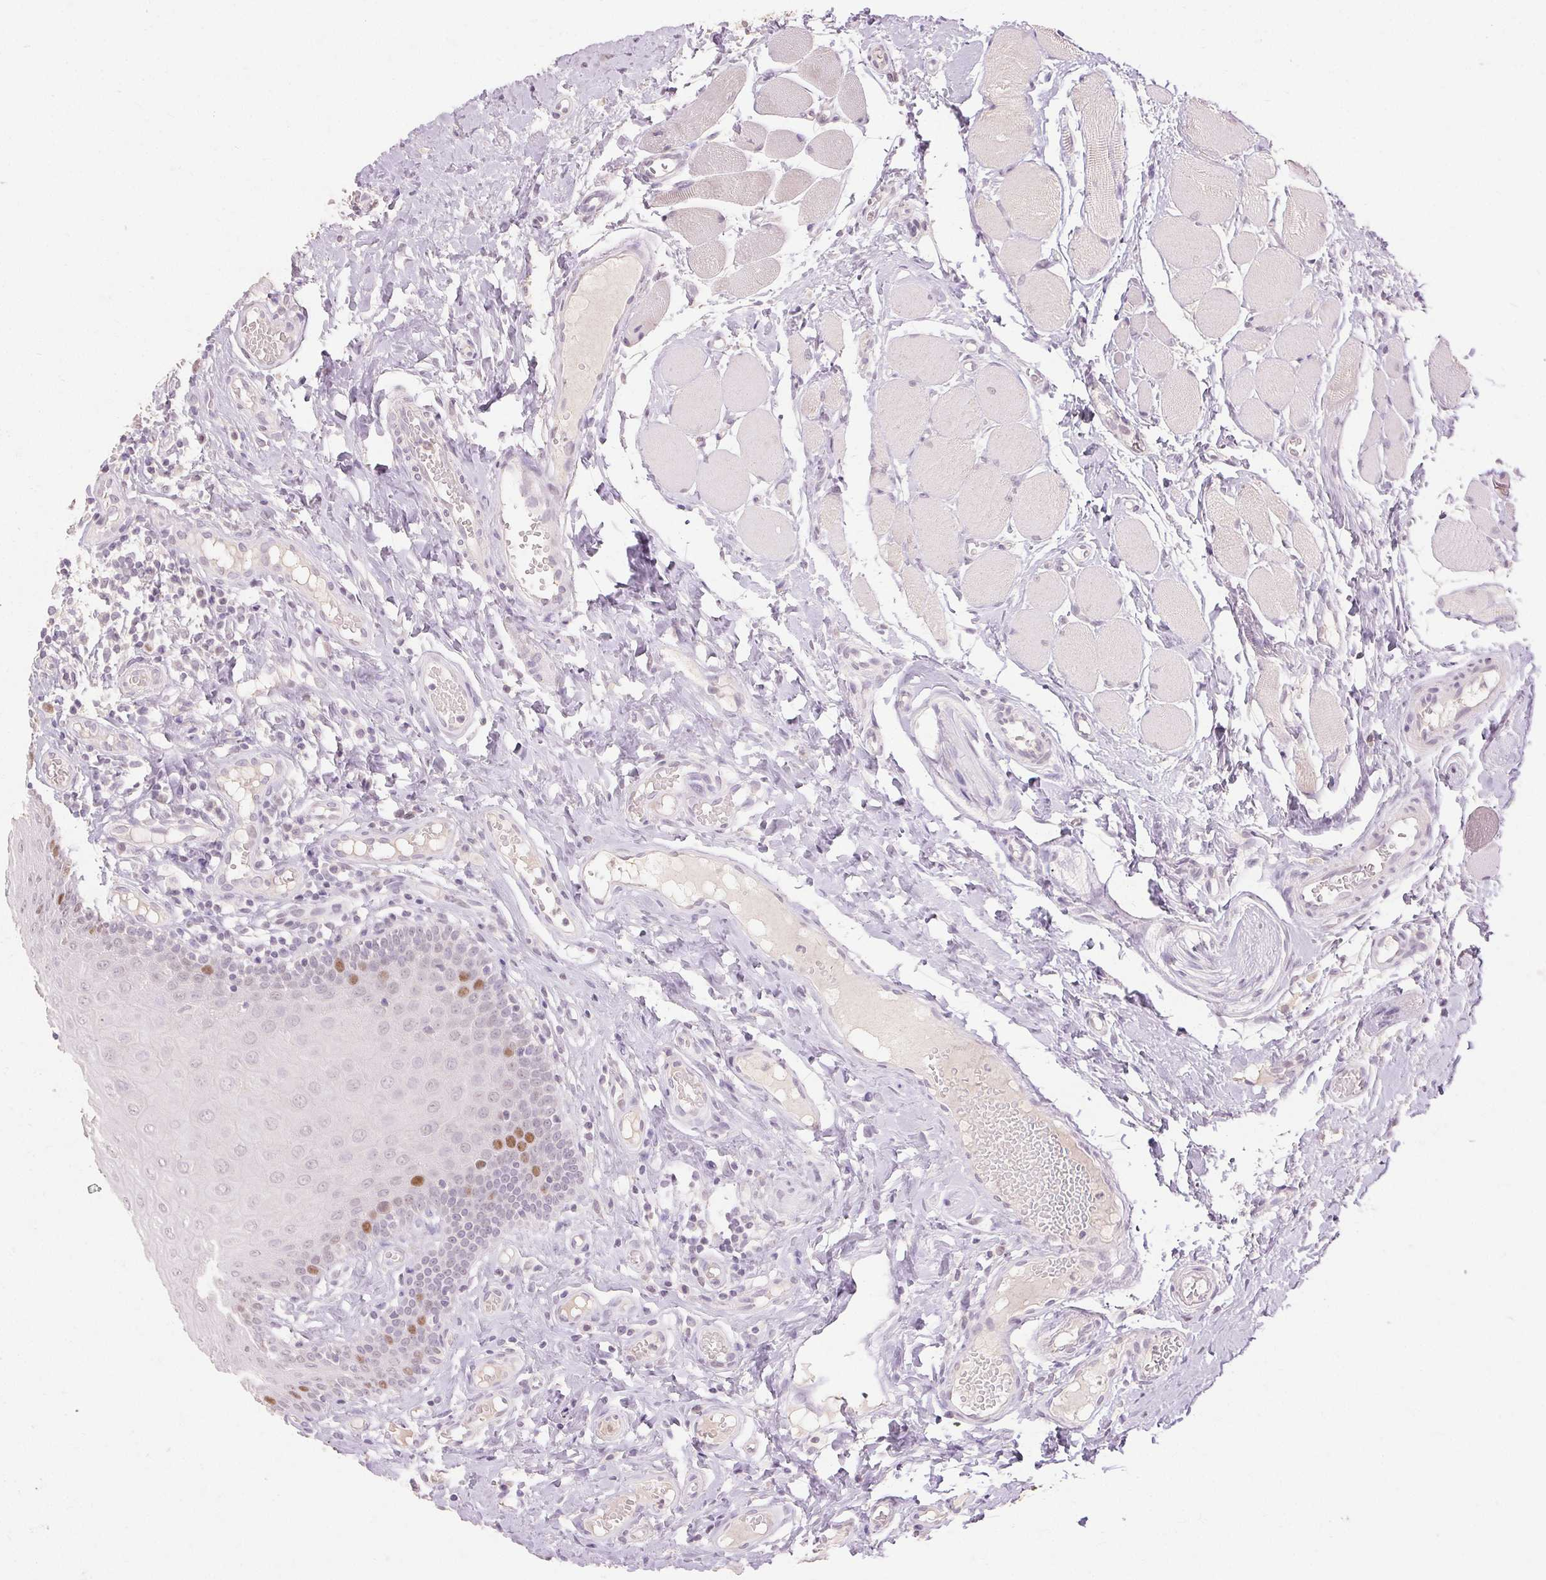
{"staining": {"intensity": "moderate", "quantity": "<25%", "location": "nuclear"}, "tissue": "oral mucosa", "cell_type": "Squamous epithelial cells", "image_type": "normal", "snomed": [{"axis": "morphology", "description": "Normal tissue, NOS"}, {"axis": "topography", "description": "Oral tissue"}, {"axis": "topography", "description": "Tounge, NOS"}], "caption": "Moderate nuclear staining for a protein is identified in approximately <25% of squamous epithelial cells of normal oral mucosa using IHC.", "gene": "SKP2", "patient": {"sex": "female", "age": 58}}